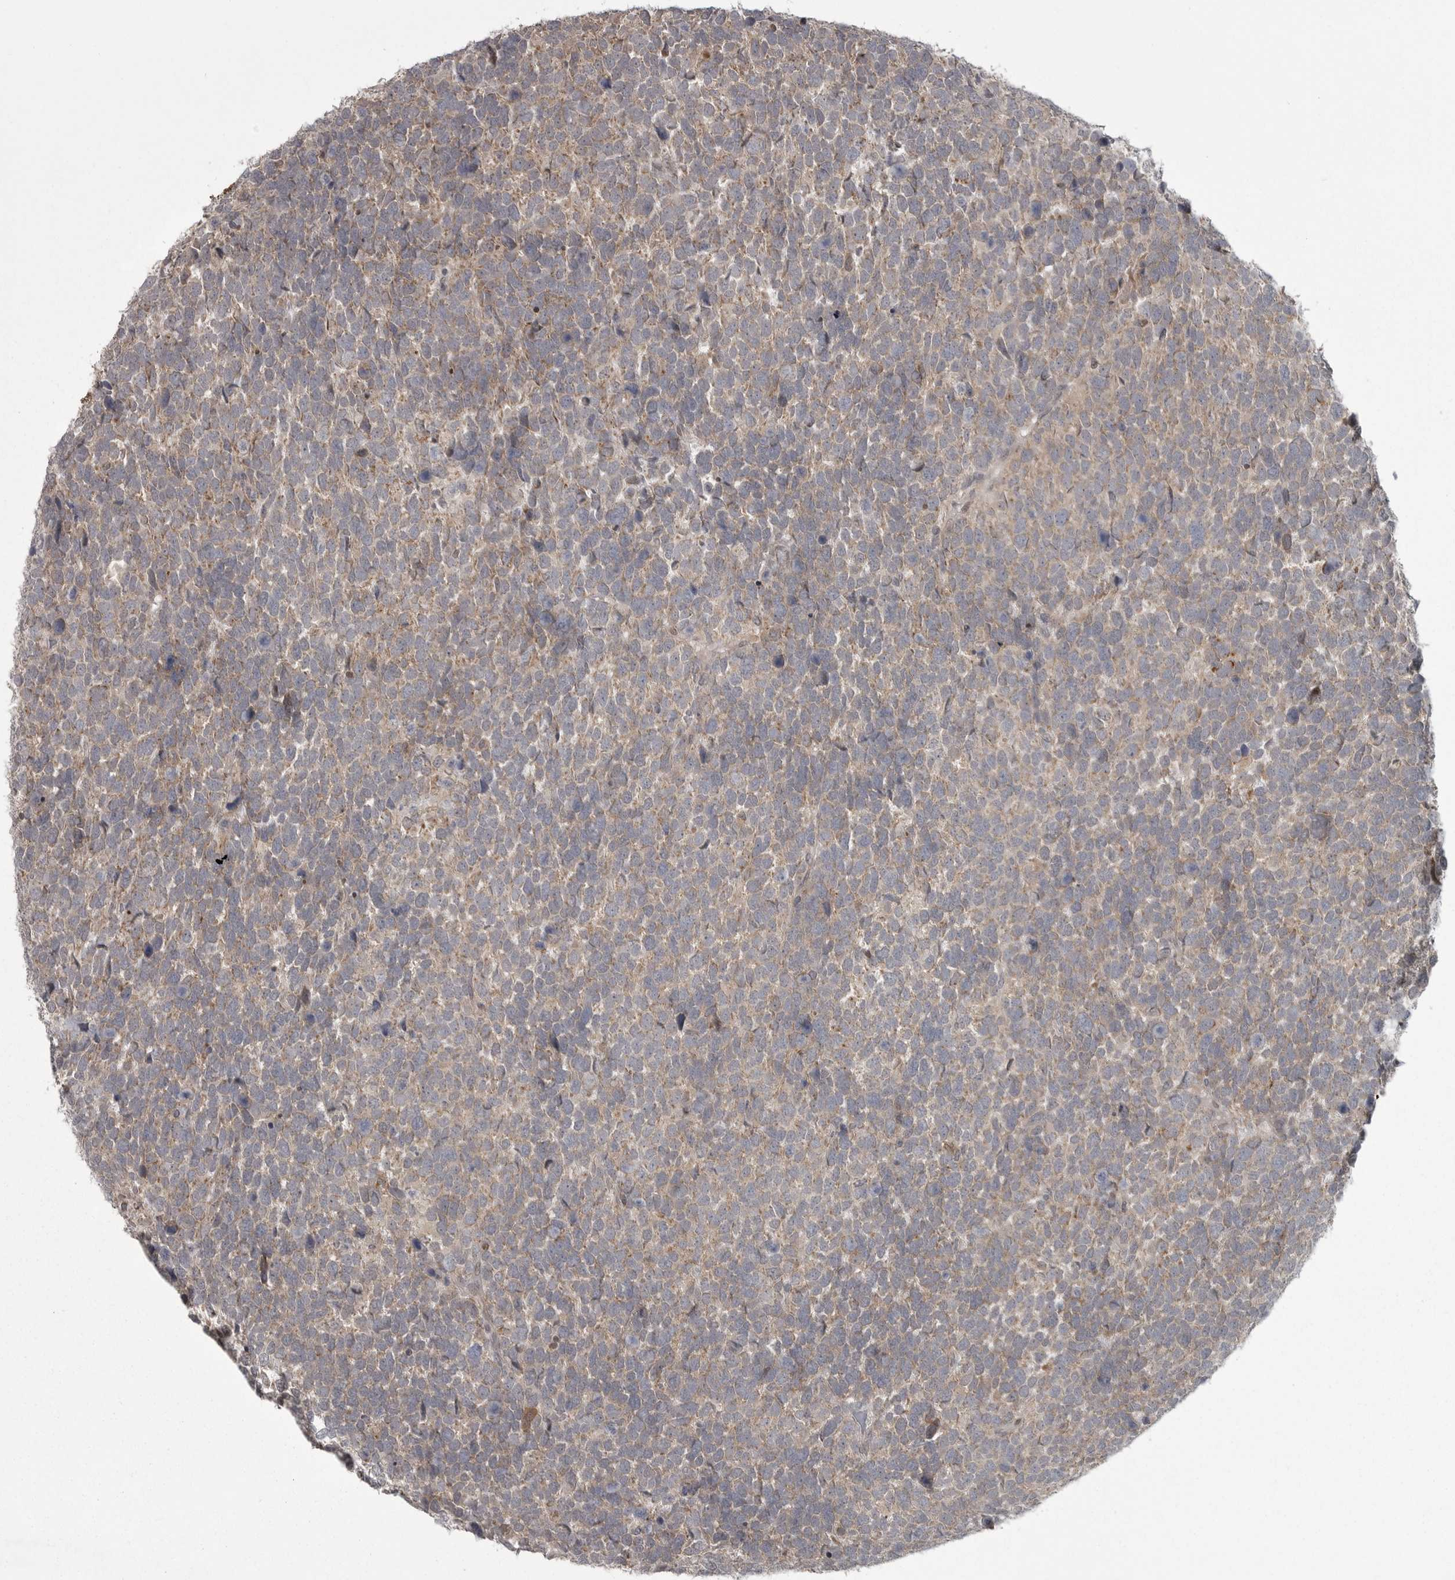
{"staining": {"intensity": "weak", "quantity": ">75%", "location": "cytoplasmic/membranous"}, "tissue": "urothelial cancer", "cell_type": "Tumor cells", "image_type": "cancer", "snomed": [{"axis": "morphology", "description": "Urothelial carcinoma, High grade"}, {"axis": "topography", "description": "Urinary bladder"}], "caption": "An image showing weak cytoplasmic/membranous positivity in approximately >75% of tumor cells in urothelial cancer, as visualized by brown immunohistochemical staining.", "gene": "PPP1R9A", "patient": {"sex": "female", "age": 82}}